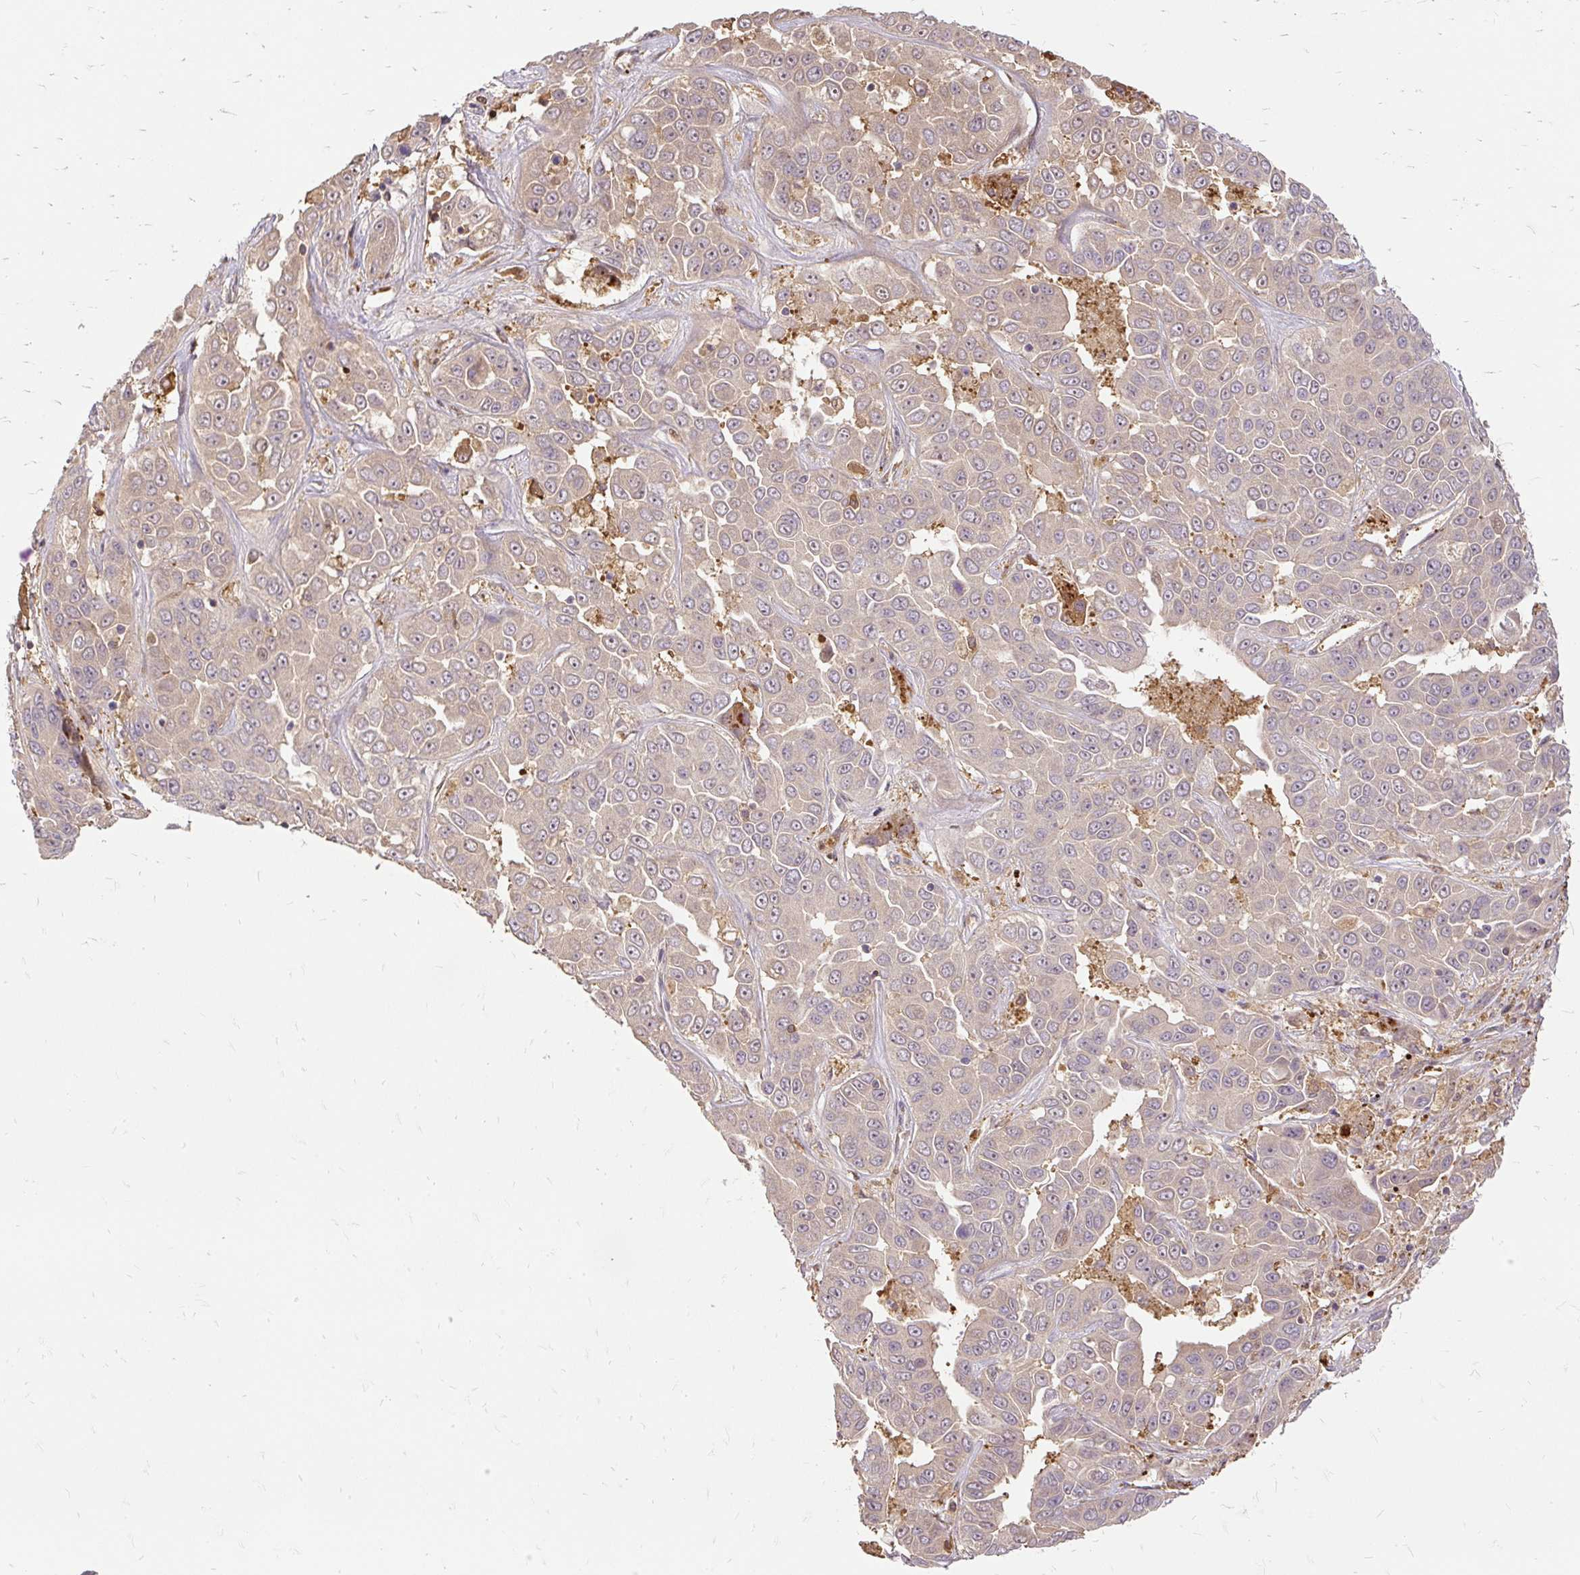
{"staining": {"intensity": "weak", "quantity": "<25%", "location": "cytoplasmic/membranous"}, "tissue": "liver cancer", "cell_type": "Tumor cells", "image_type": "cancer", "snomed": [{"axis": "morphology", "description": "Cholangiocarcinoma"}, {"axis": "topography", "description": "Liver"}], "caption": "Tumor cells show no significant positivity in liver cholangiocarcinoma.", "gene": "AP5S1", "patient": {"sex": "female", "age": 52}}